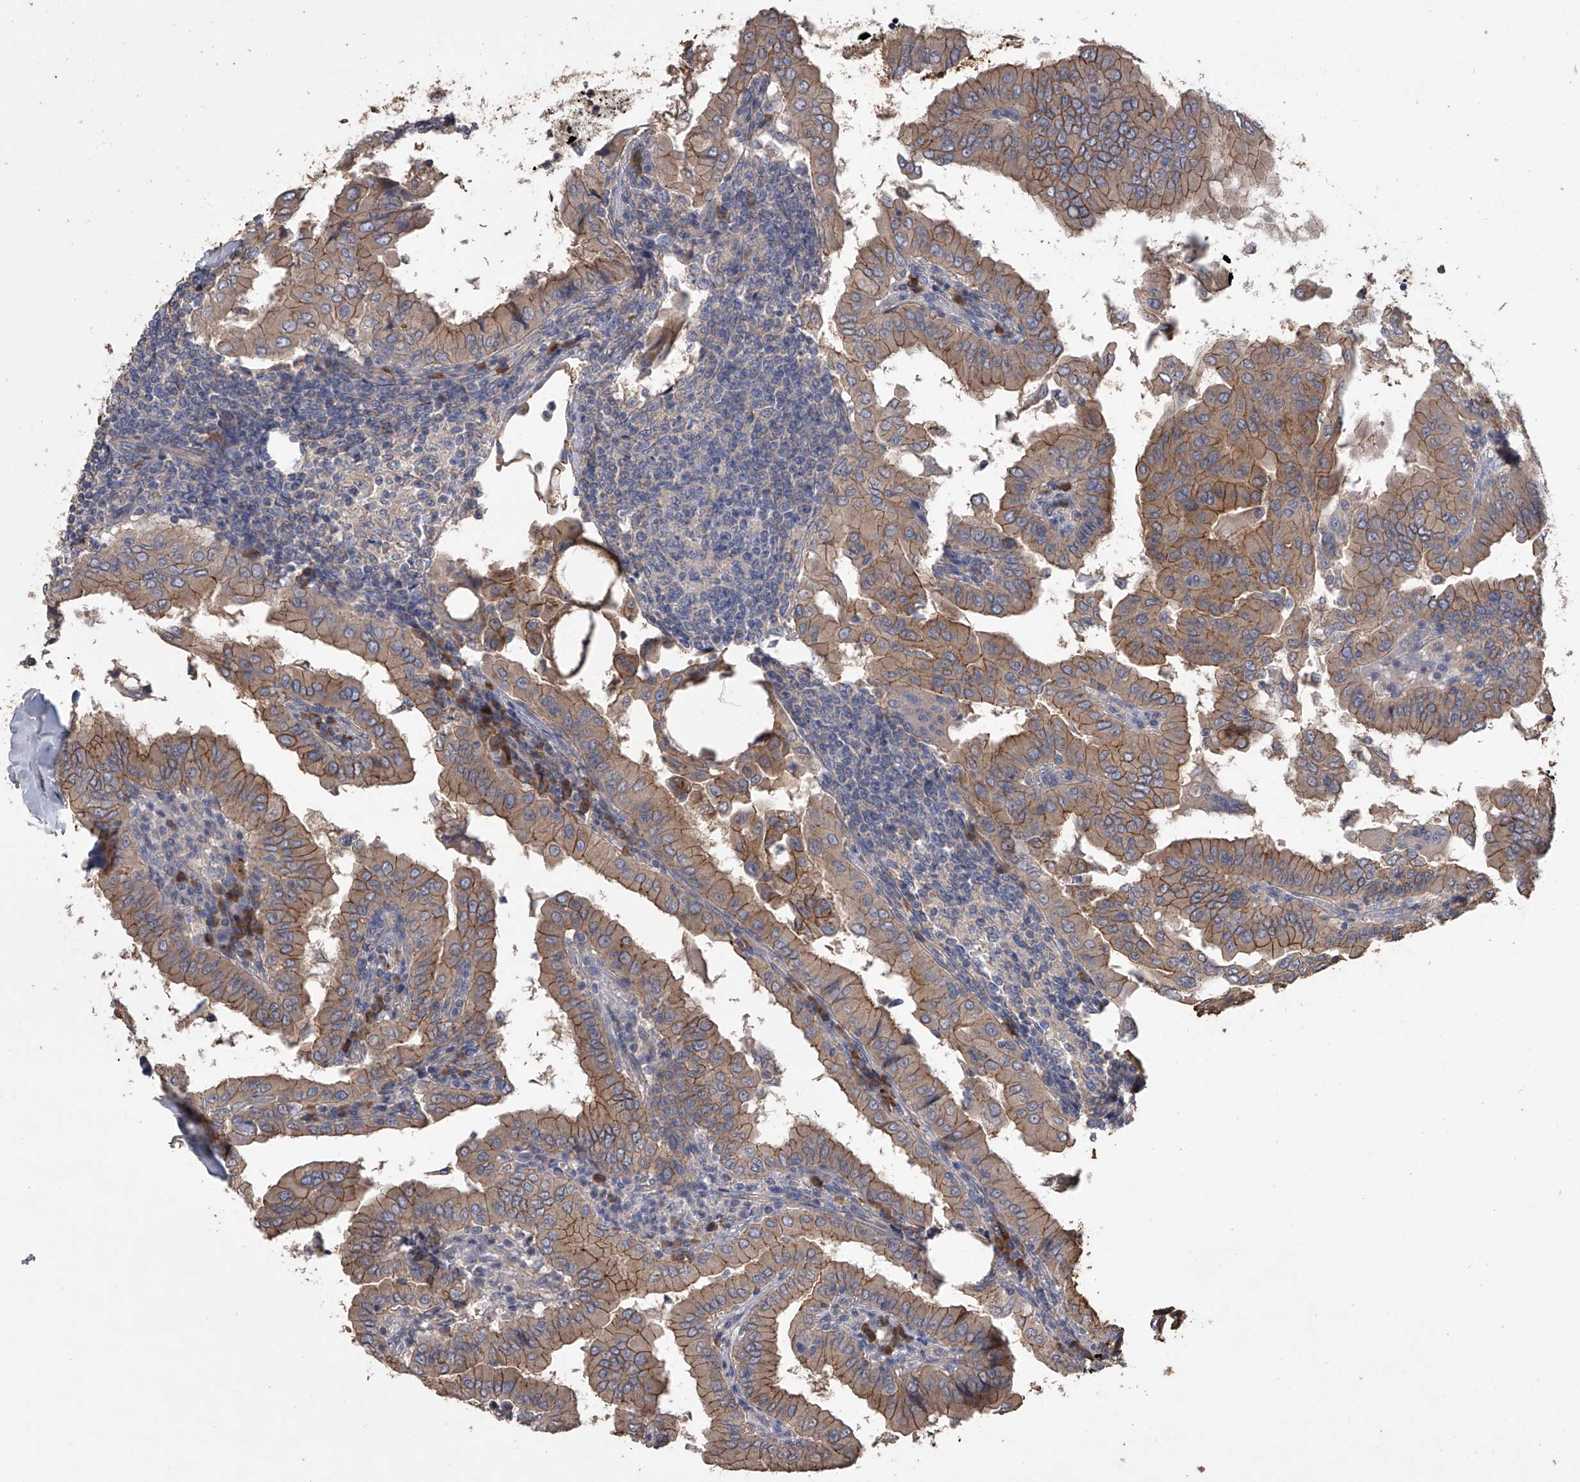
{"staining": {"intensity": "moderate", "quantity": ">75%", "location": "cytoplasmic/membranous"}, "tissue": "thyroid cancer", "cell_type": "Tumor cells", "image_type": "cancer", "snomed": [{"axis": "morphology", "description": "Papillary adenocarcinoma, NOS"}, {"axis": "topography", "description": "Thyroid gland"}], "caption": "The photomicrograph reveals staining of thyroid papillary adenocarcinoma, revealing moderate cytoplasmic/membranous protein staining (brown color) within tumor cells. (brown staining indicates protein expression, while blue staining denotes nuclei).", "gene": "ZNF343", "patient": {"sex": "male", "age": 33}}